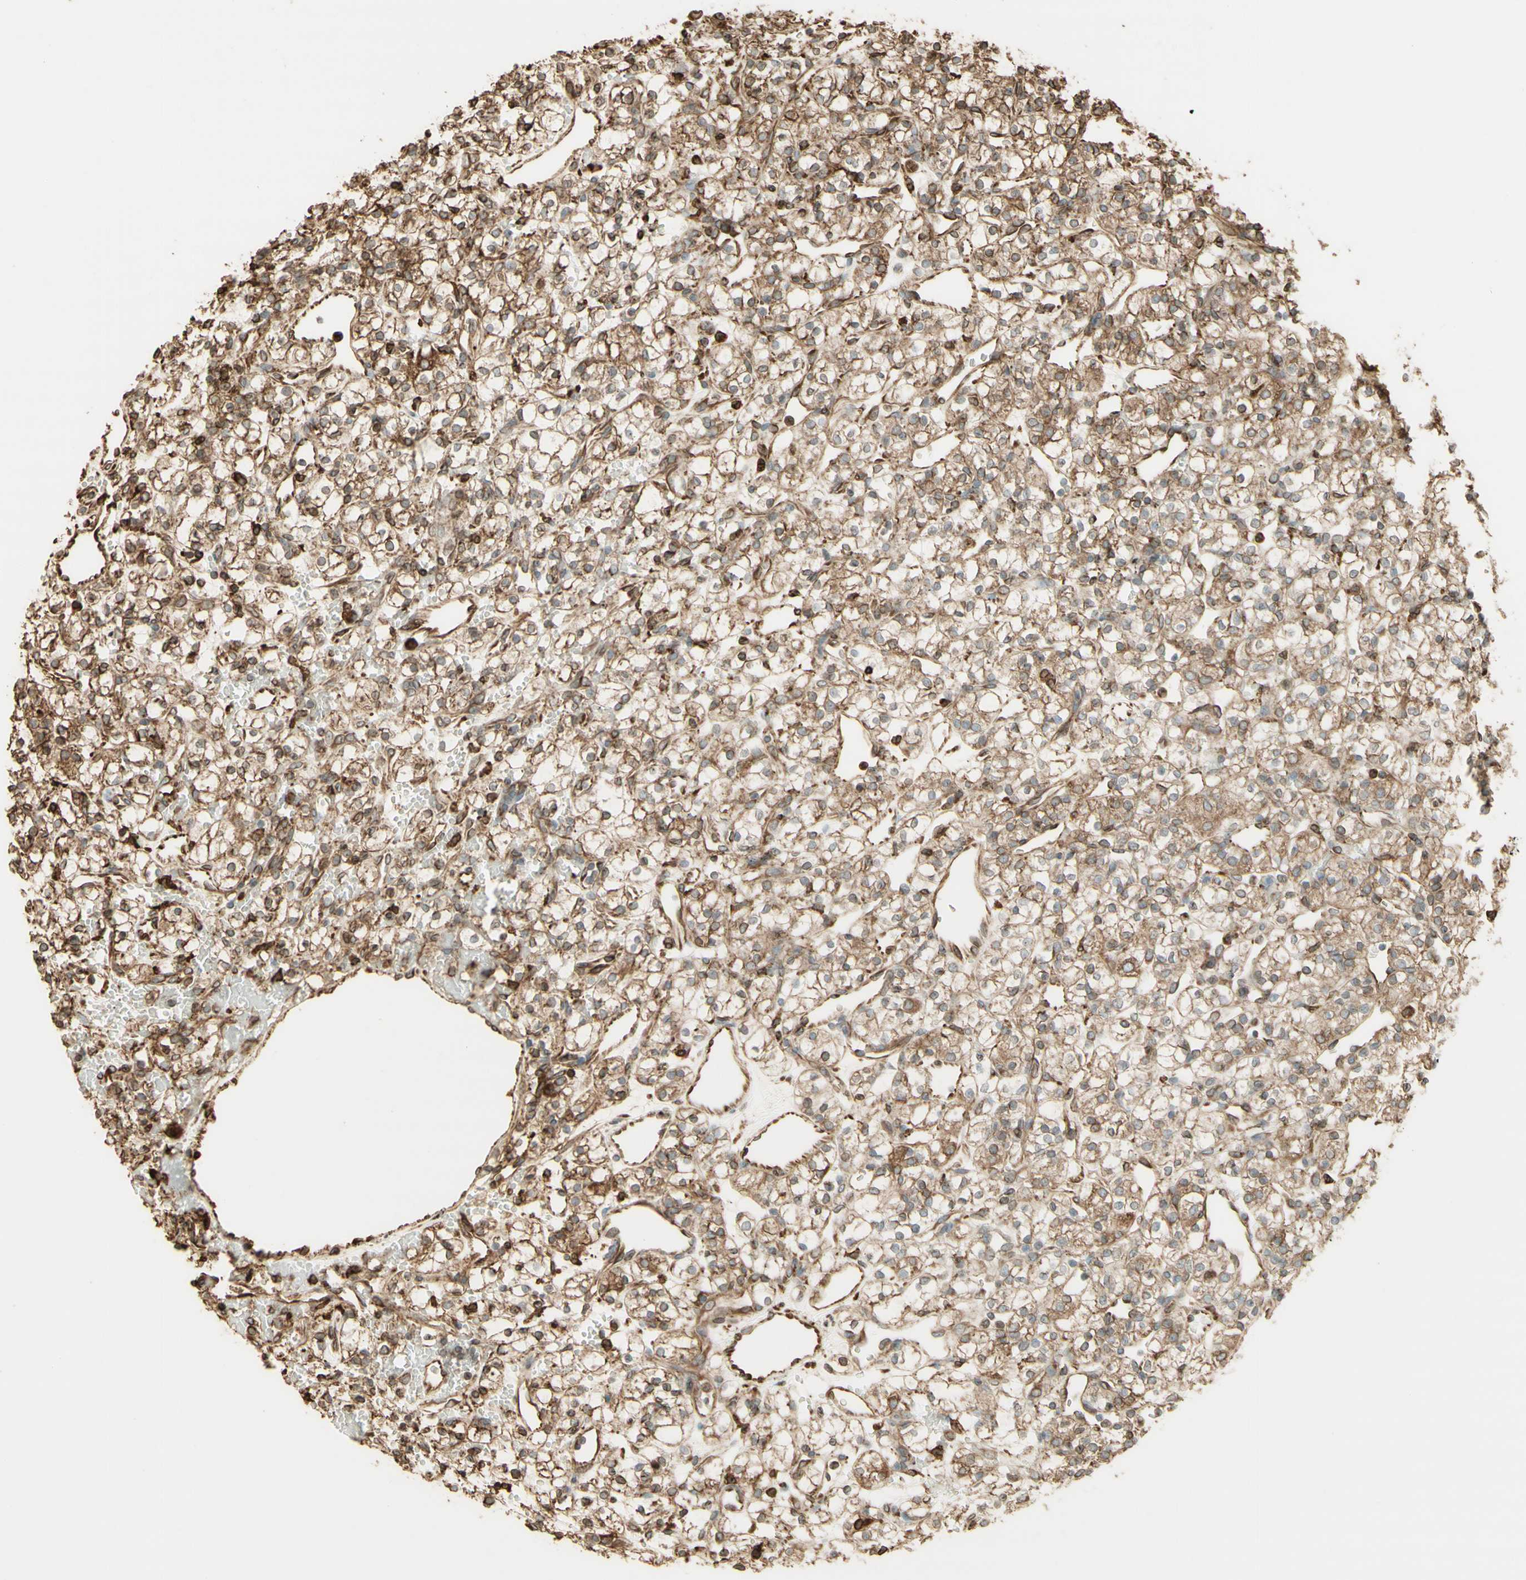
{"staining": {"intensity": "moderate", "quantity": ">75%", "location": "cytoplasmic/membranous"}, "tissue": "renal cancer", "cell_type": "Tumor cells", "image_type": "cancer", "snomed": [{"axis": "morphology", "description": "Adenocarcinoma, NOS"}, {"axis": "topography", "description": "Kidney"}], "caption": "Immunohistochemistry (IHC) (DAB (3,3'-diaminobenzidine)) staining of renal cancer (adenocarcinoma) reveals moderate cytoplasmic/membranous protein staining in about >75% of tumor cells.", "gene": "CANX", "patient": {"sex": "female", "age": 60}}